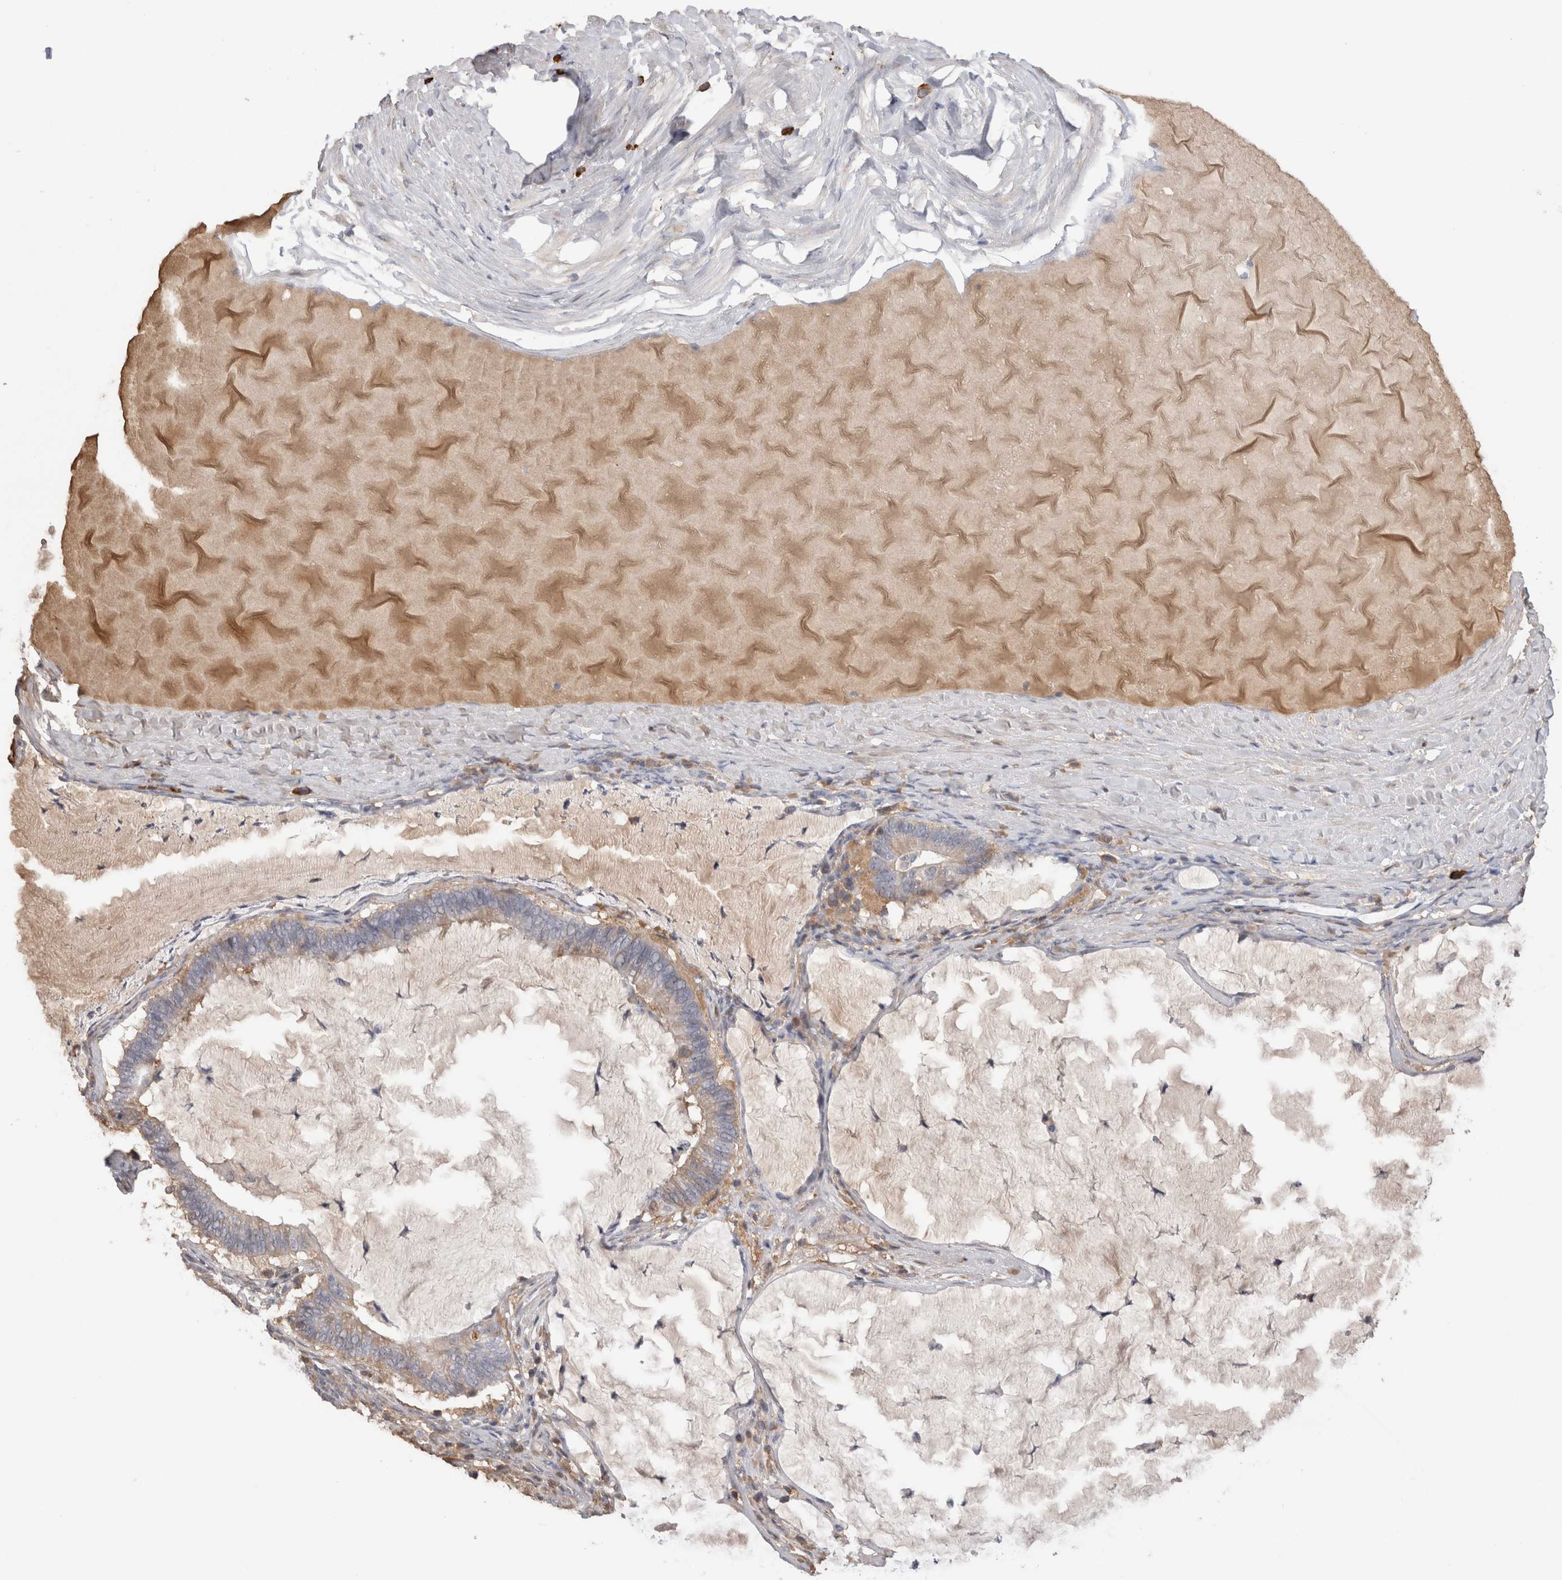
{"staining": {"intensity": "weak", "quantity": "<25%", "location": "cytoplasmic/membranous"}, "tissue": "ovarian cancer", "cell_type": "Tumor cells", "image_type": "cancer", "snomed": [{"axis": "morphology", "description": "Cystadenocarcinoma, mucinous, NOS"}, {"axis": "topography", "description": "Ovary"}], "caption": "DAB (3,3'-diaminobenzidine) immunohistochemical staining of ovarian cancer (mucinous cystadenocarcinoma) demonstrates no significant positivity in tumor cells.", "gene": "PPP3CC", "patient": {"sex": "female", "age": 61}}